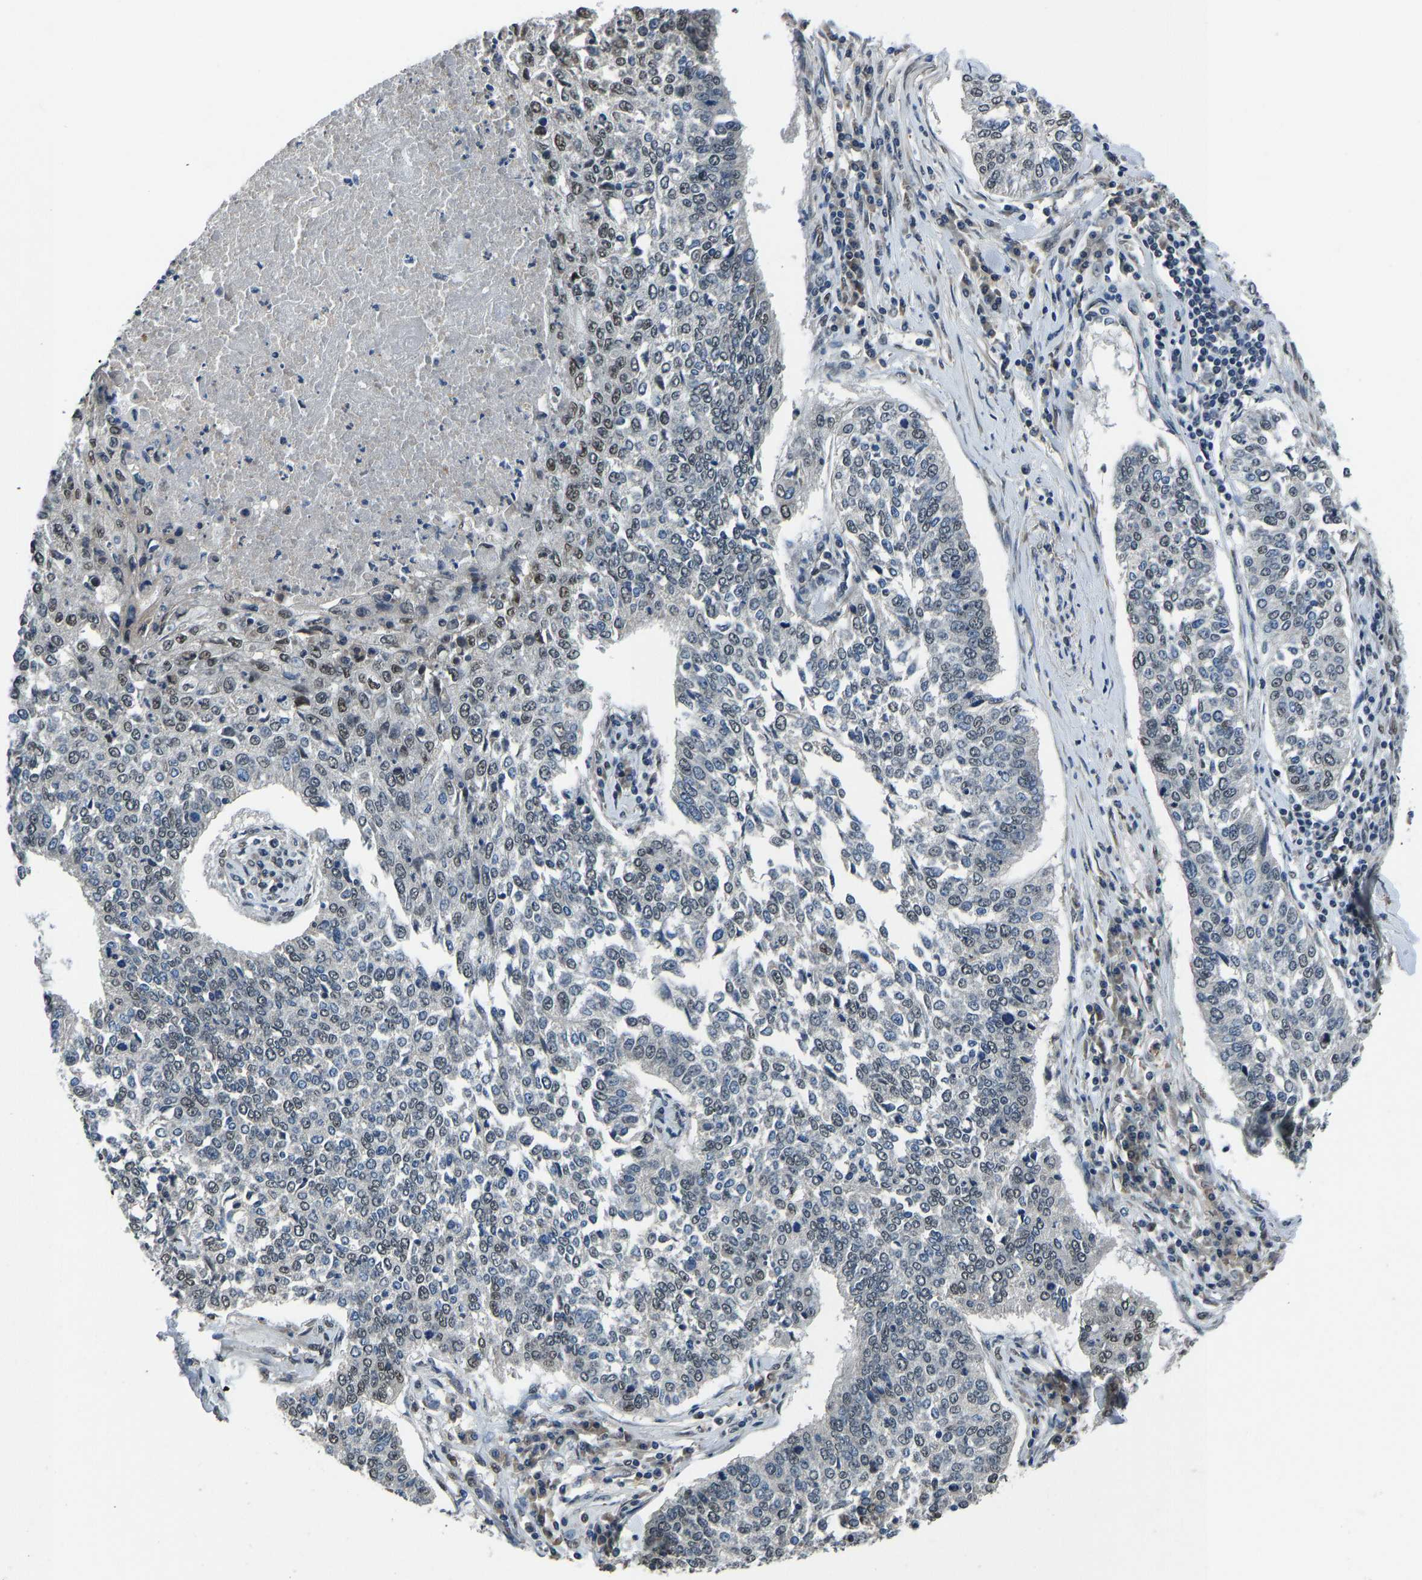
{"staining": {"intensity": "weak", "quantity": "25%-75%", "location": "nuclear"}, "tissue": "lung cancer", "cell_type": "Tumor cells", "image_type": "cancer", "snomed": [{"axis": "morphology", "description": "Normal tissue, NOS"}, {"axis": "morphology", "description": "Squamous cell carcinoma, NOS"}, {"axis": "topography", "description": "Cartilage tissue"}, {"axis": "topography", "description": "Bronchus"}, {"axis": "topography", "description": "Lung"}], "caption": "Immunohistochemical staining of human lung cancer reveals low levels of weak nuclear protein staining in about 25%-75% of tumor cells.", "gene": "FOS", "patient": {"sex": "female", "age": 49}}